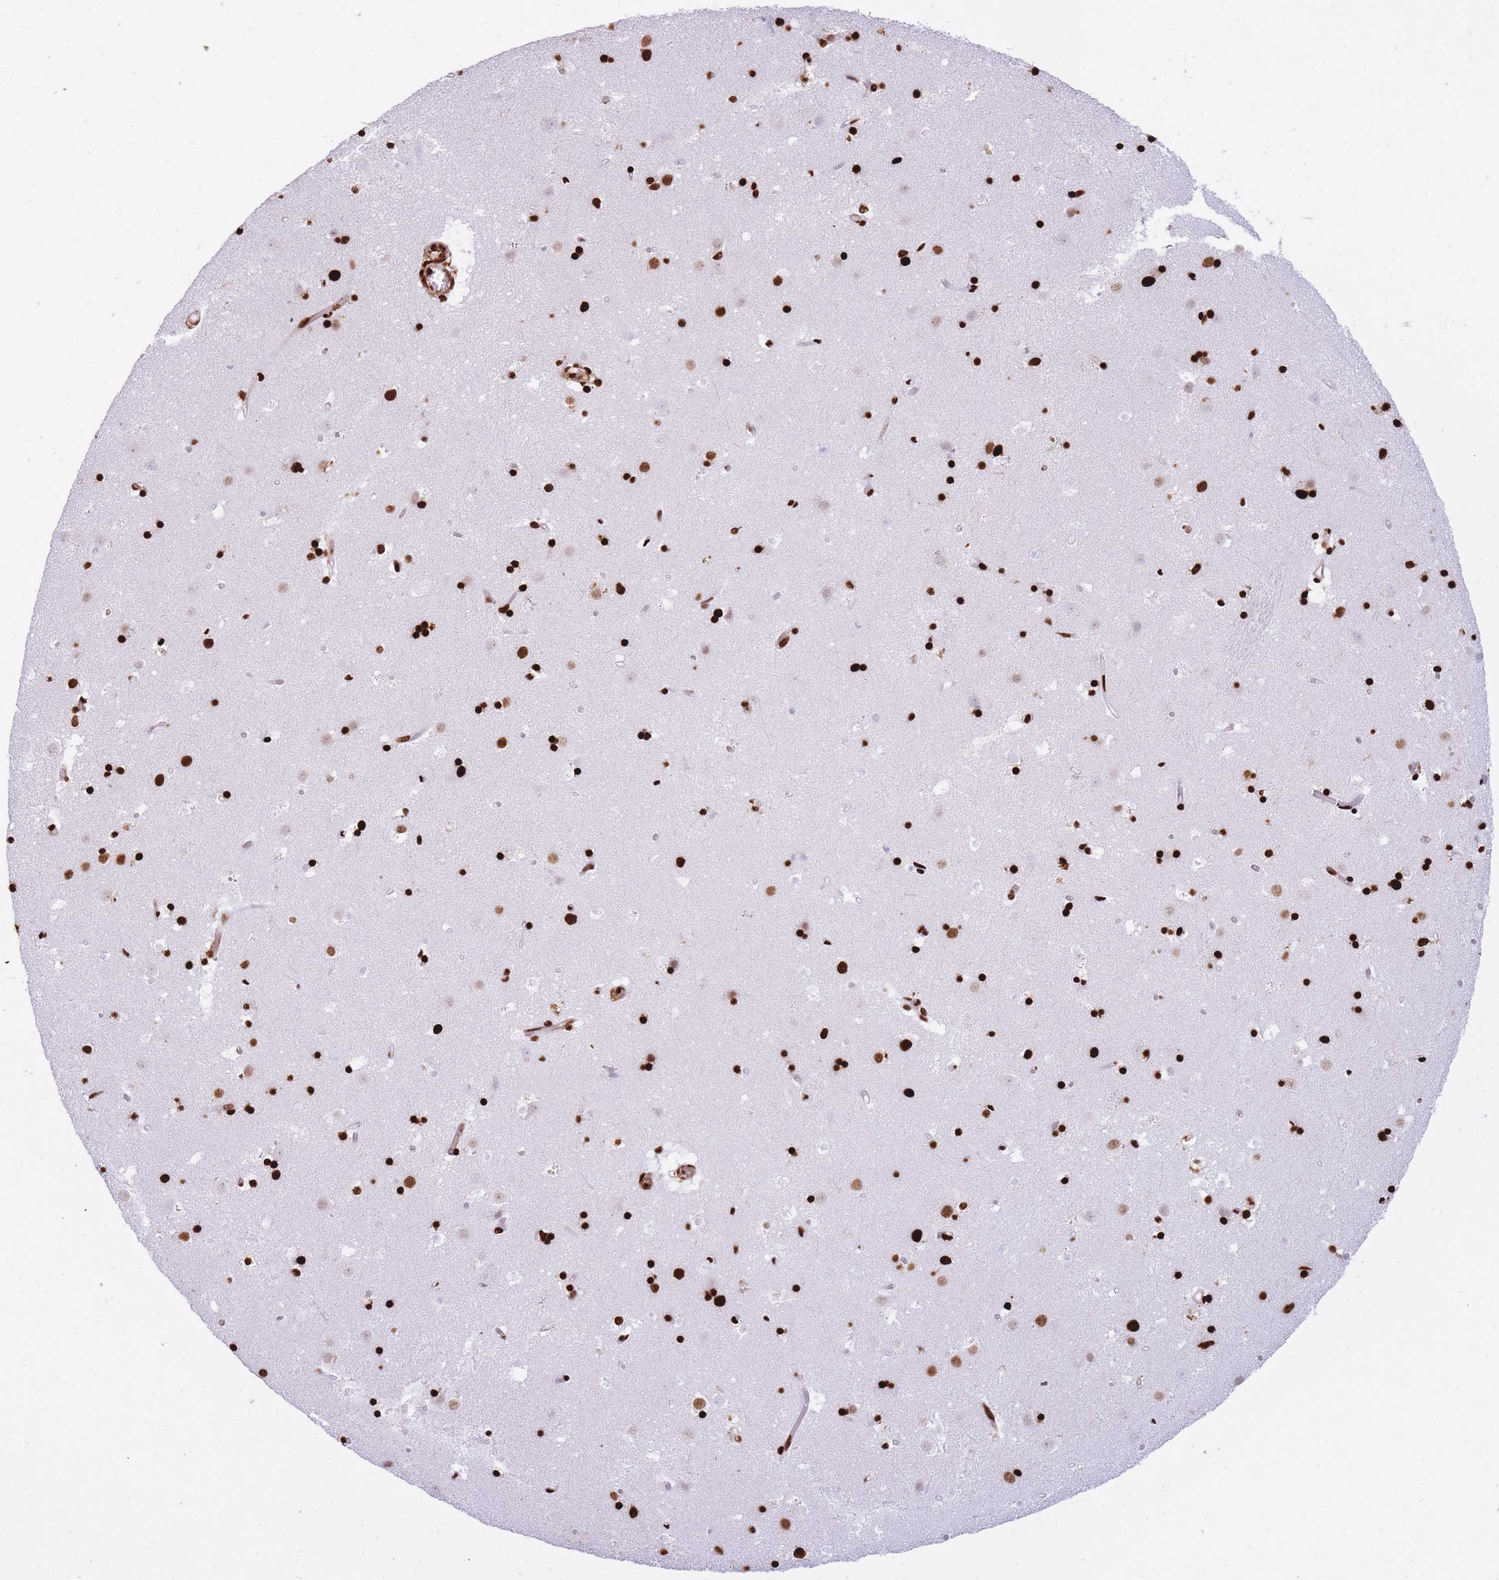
{"staining": {"intensity": "strong", "quantity": ">75%", "location": "nuclear"}, "tissue": "caudate", "cell_type": "Glial cells", "image_type": "normal", "snomed": [{"axis": "morphology", "description": "Normal tissue, NOS"}, {"axis": "topography", "description": "Lateral ventricle wall"}], "caption": "The photomicrograph reveals a brown stain indicating the presence of a protein in the nuclear of glial cells in caudate. (DAB (3,3'-diaminobenzidine) IHC, brown staining for protein, blue staining for nuclei).", "gene": "HNRNPUL1", "patient": {"sex": "male", "age": 58}}